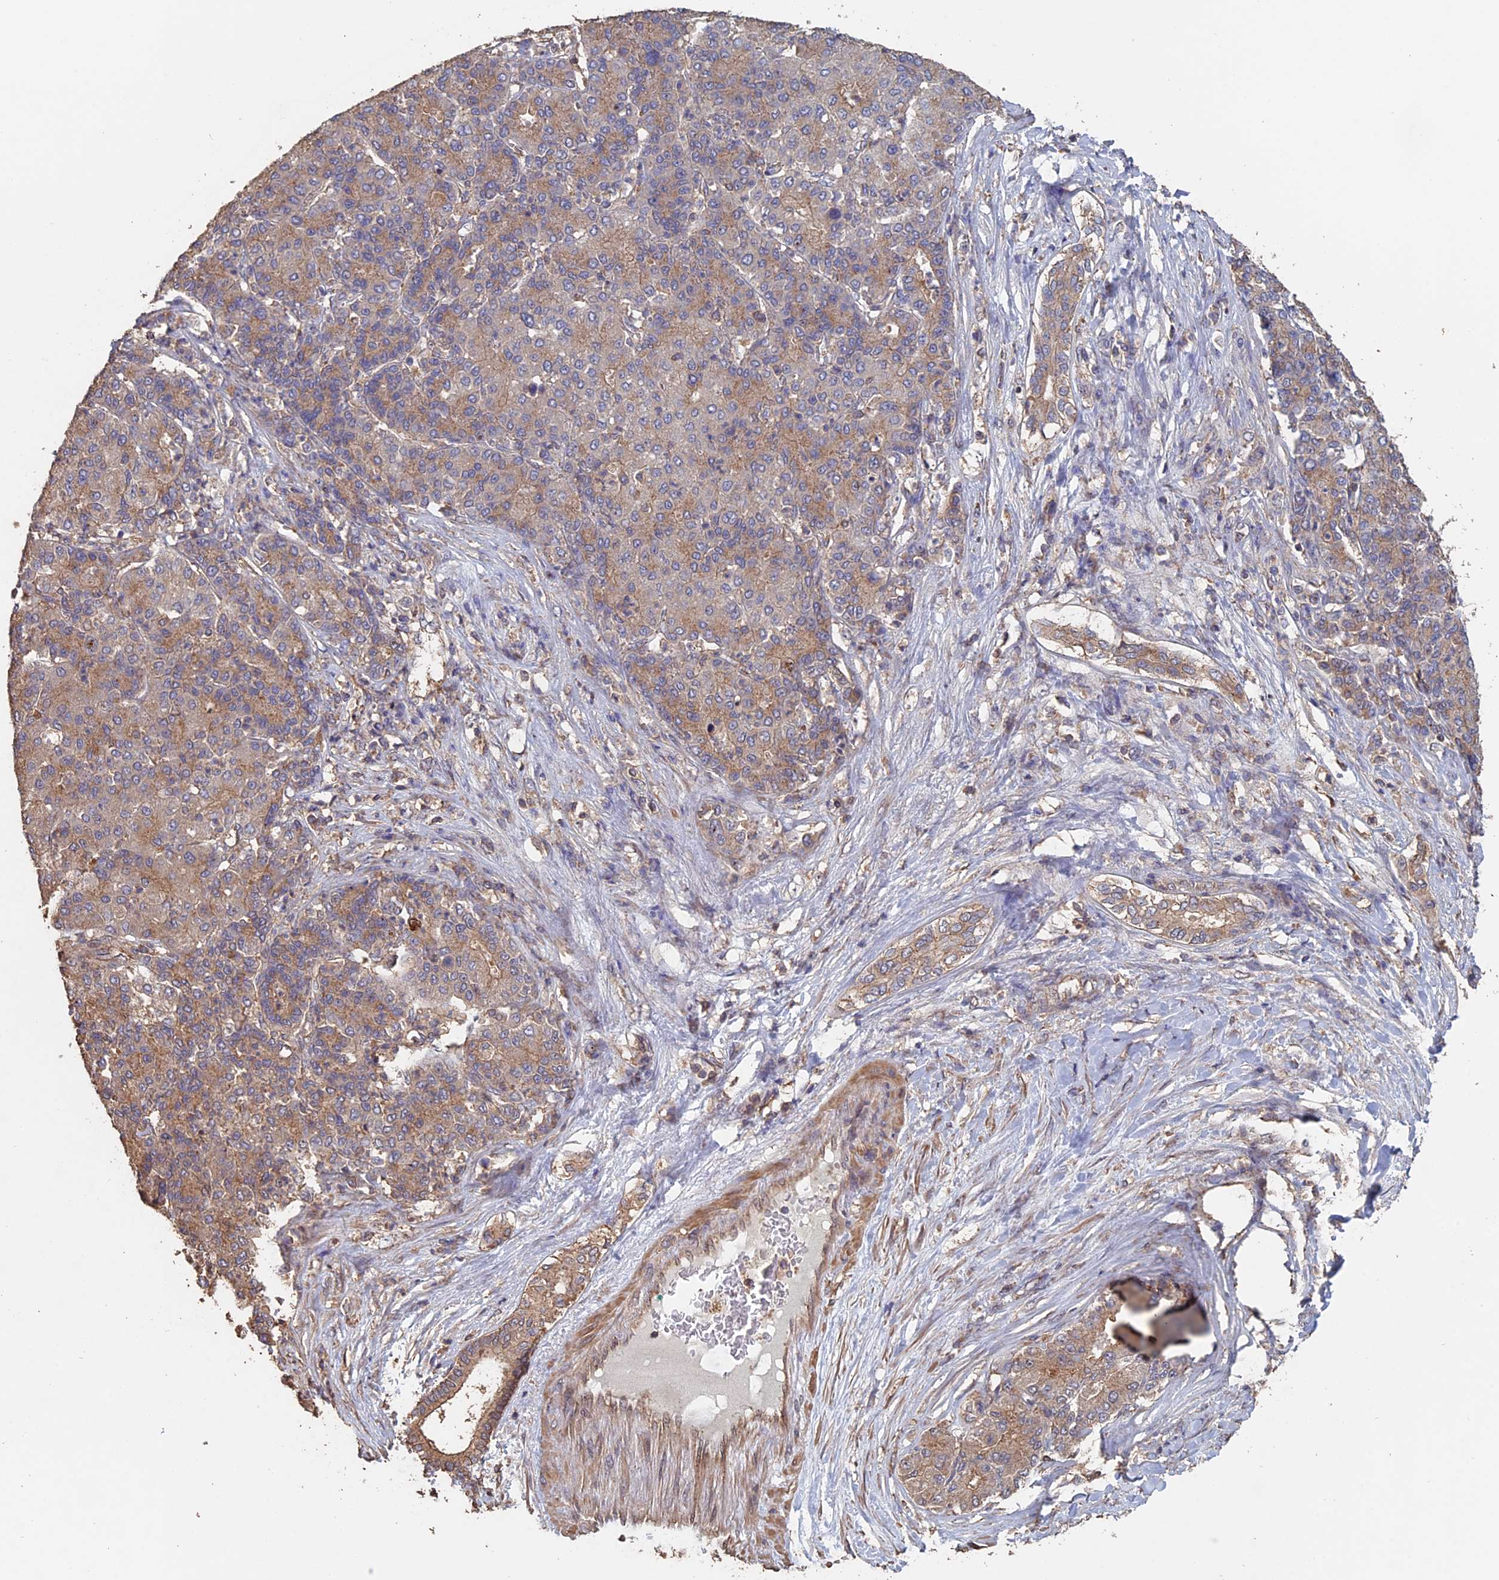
{"staining": {"intensity": "weak", "quantity": "25%-75%", "location": "cytoplasmic/membranous"}, "tissue": "liver cancer", "cell_type": "Tumor cells", "image_type": "cancer", "snomed": [{"axis": "morphology", "description": "Carcinoma, Hepatocellular, NOS"}, {"axis": "topography", "description": "Liver"}], "caption": "Brown immunohistochemical staining in human liver cancer shows weak cytoplasmic/membranous positivity in approximately 25%-75% of tumor cells.", "gene": "PIGQ", "patient": {"sex": "male", "age": 65}}